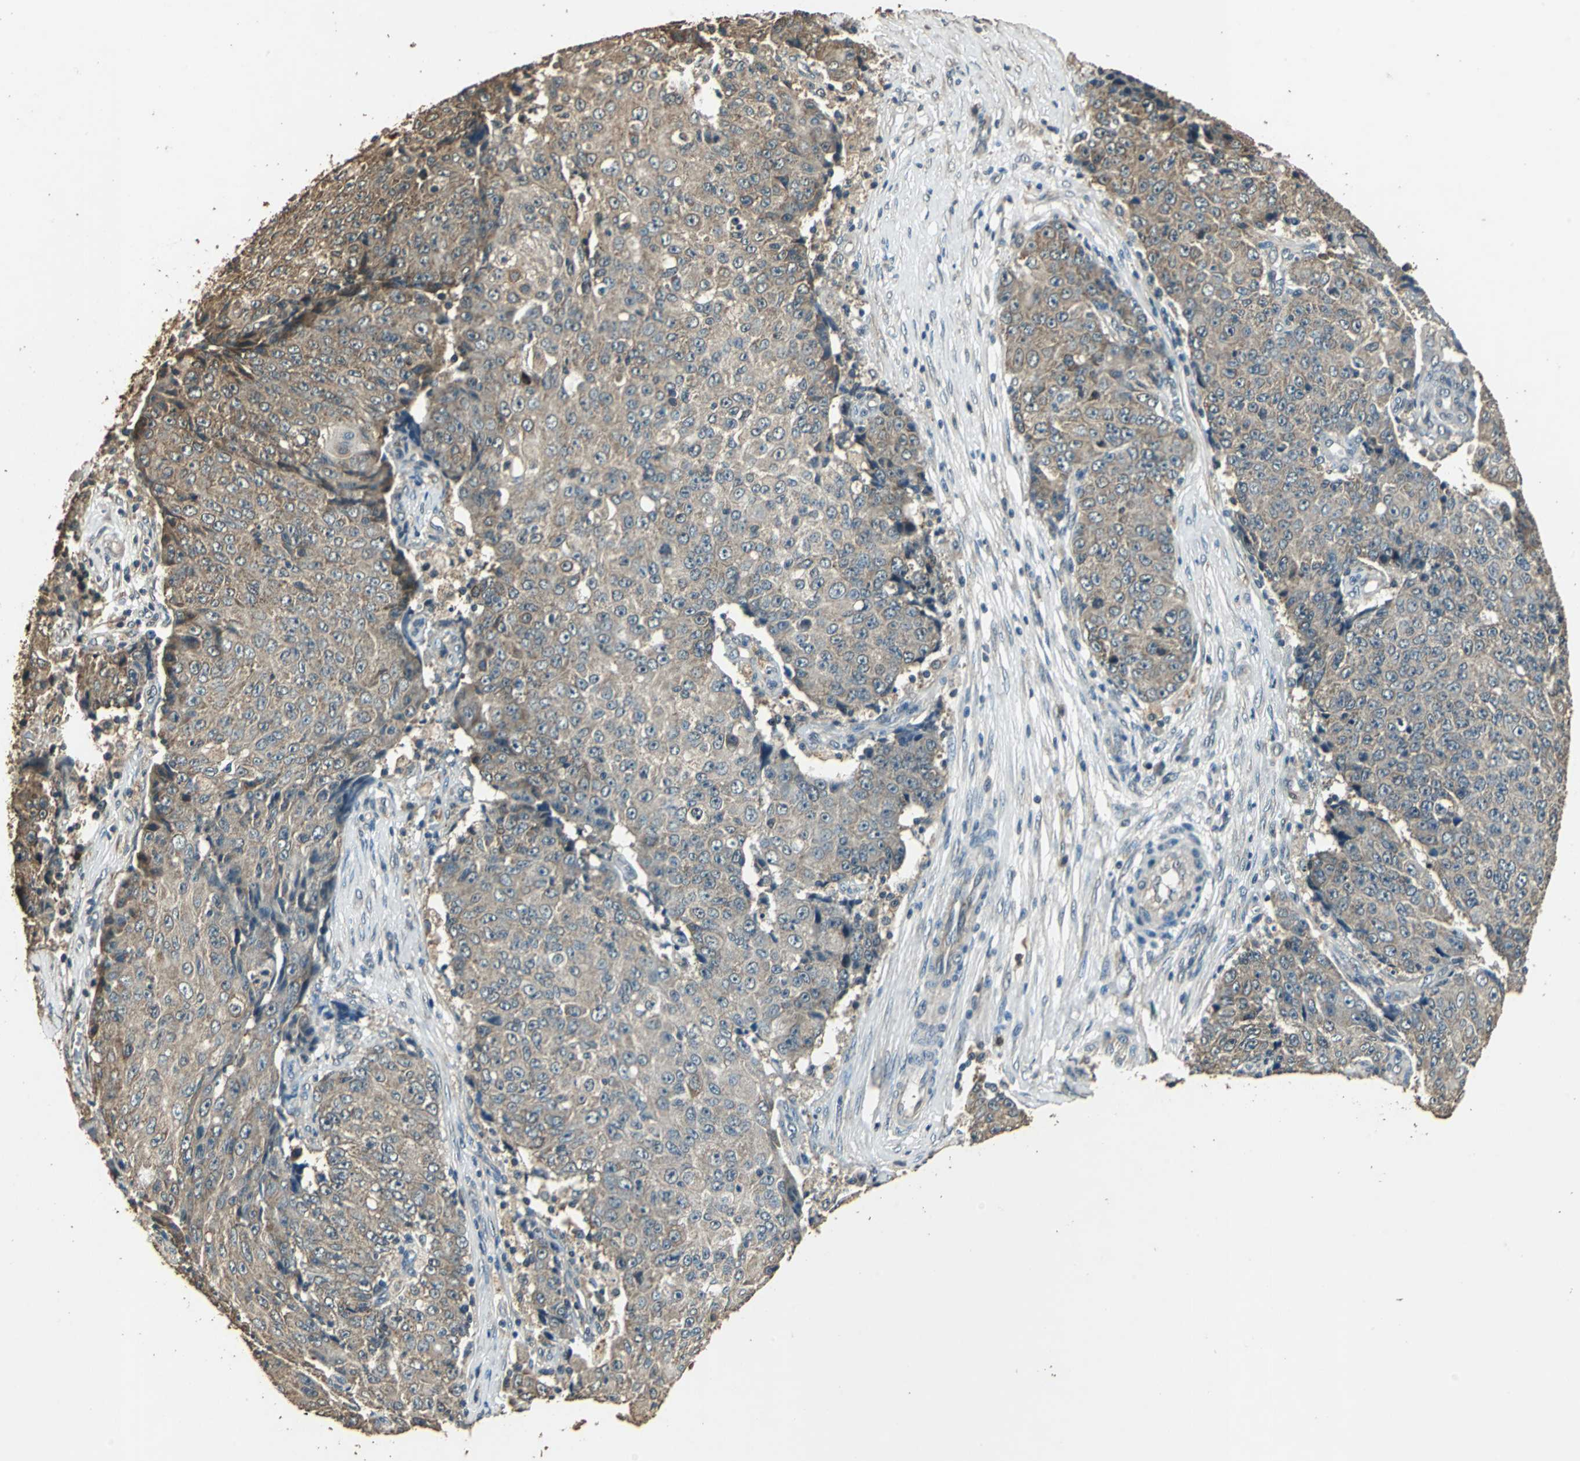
{"staining": {"intensity": "moderate", "quantity": ">75%", "location": "cytoplasmic/membranous"}, "tissue": "ovarian cancer", "cell_type": "Tumor cells", "image_type": "cancer", "snomed": [{"axis": "morphology", "description": "Carcinoma, endometroid"}, {"axis": "topography", "description": "Ovary"}], "caption": "Ovarian cancer (endometroid carcinoma) tissue shows moderate cytoplasmic/membranous positivity in about >75% of tumor cells, visualized by immunohistochemistry. (Stains: DAB (3,3'-diaminobenzidine) in brown, nuclei in blue, Microscopy: brightfield microscopy at high magnification).", "gene": "TMPRSS4", "patient": {"sex": "female", "age": 42}}